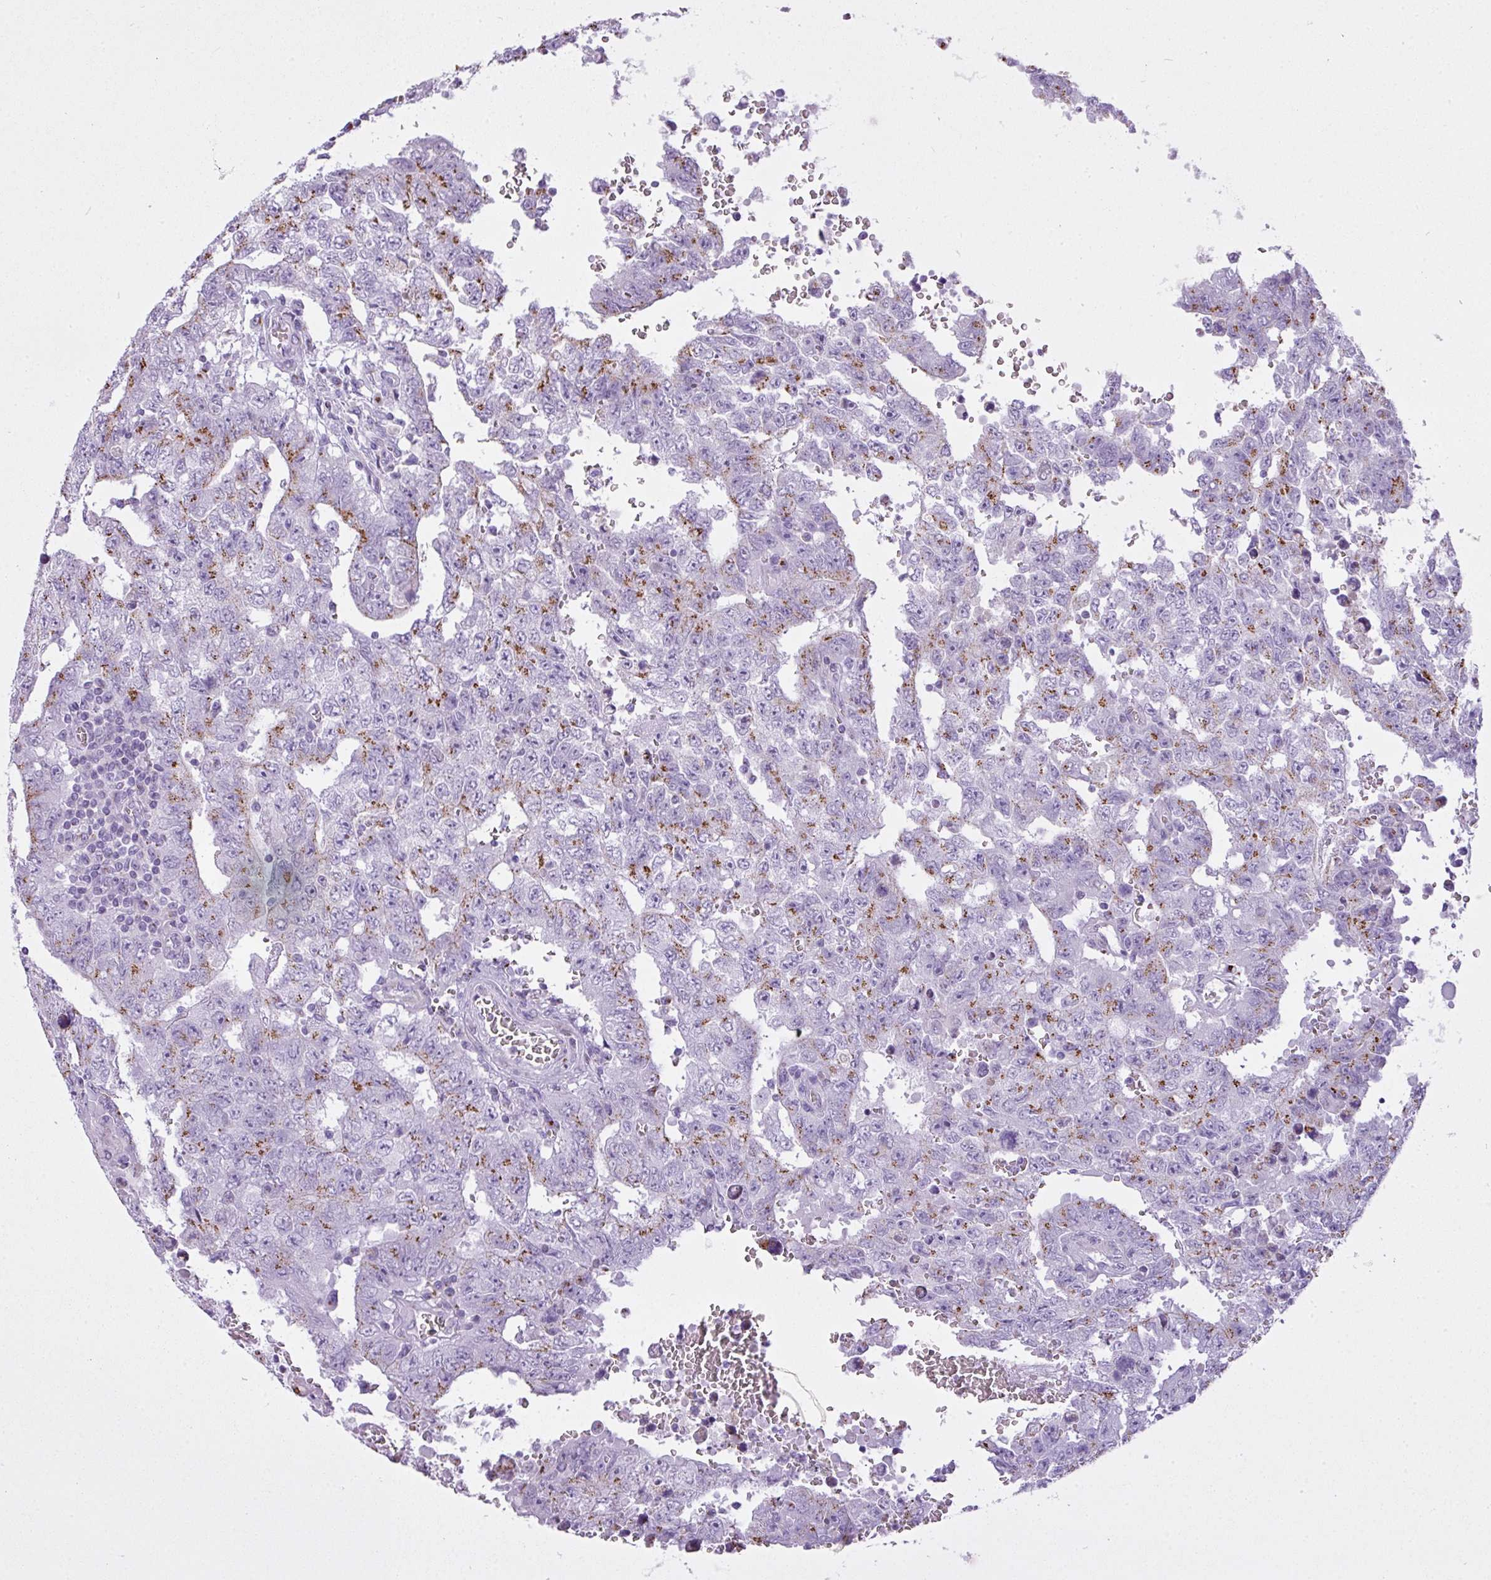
{"staining": {"intensity": "moderate", "quantity": "25%-75%", "location": "cytoplasmic/membranous"}, "tissue": "testis cancer", "cell_type": "Tumor cells", "image_type": "cancer", "snomed": [{"axis": "morphology", "description": "Carcinoma, Embryonal, NOS"}, {"axis": "topography", "description": "Testis"}], "caption": "Immunohistochemistry (IHC) of embryonal carcinoma (testis) shows medium levels of moderate cytoplasmic/membranous expression in approximately 25%-75% of tumor cells.", "gene": "FAM43A", "patient": {"sex": "male", "age": 26}}